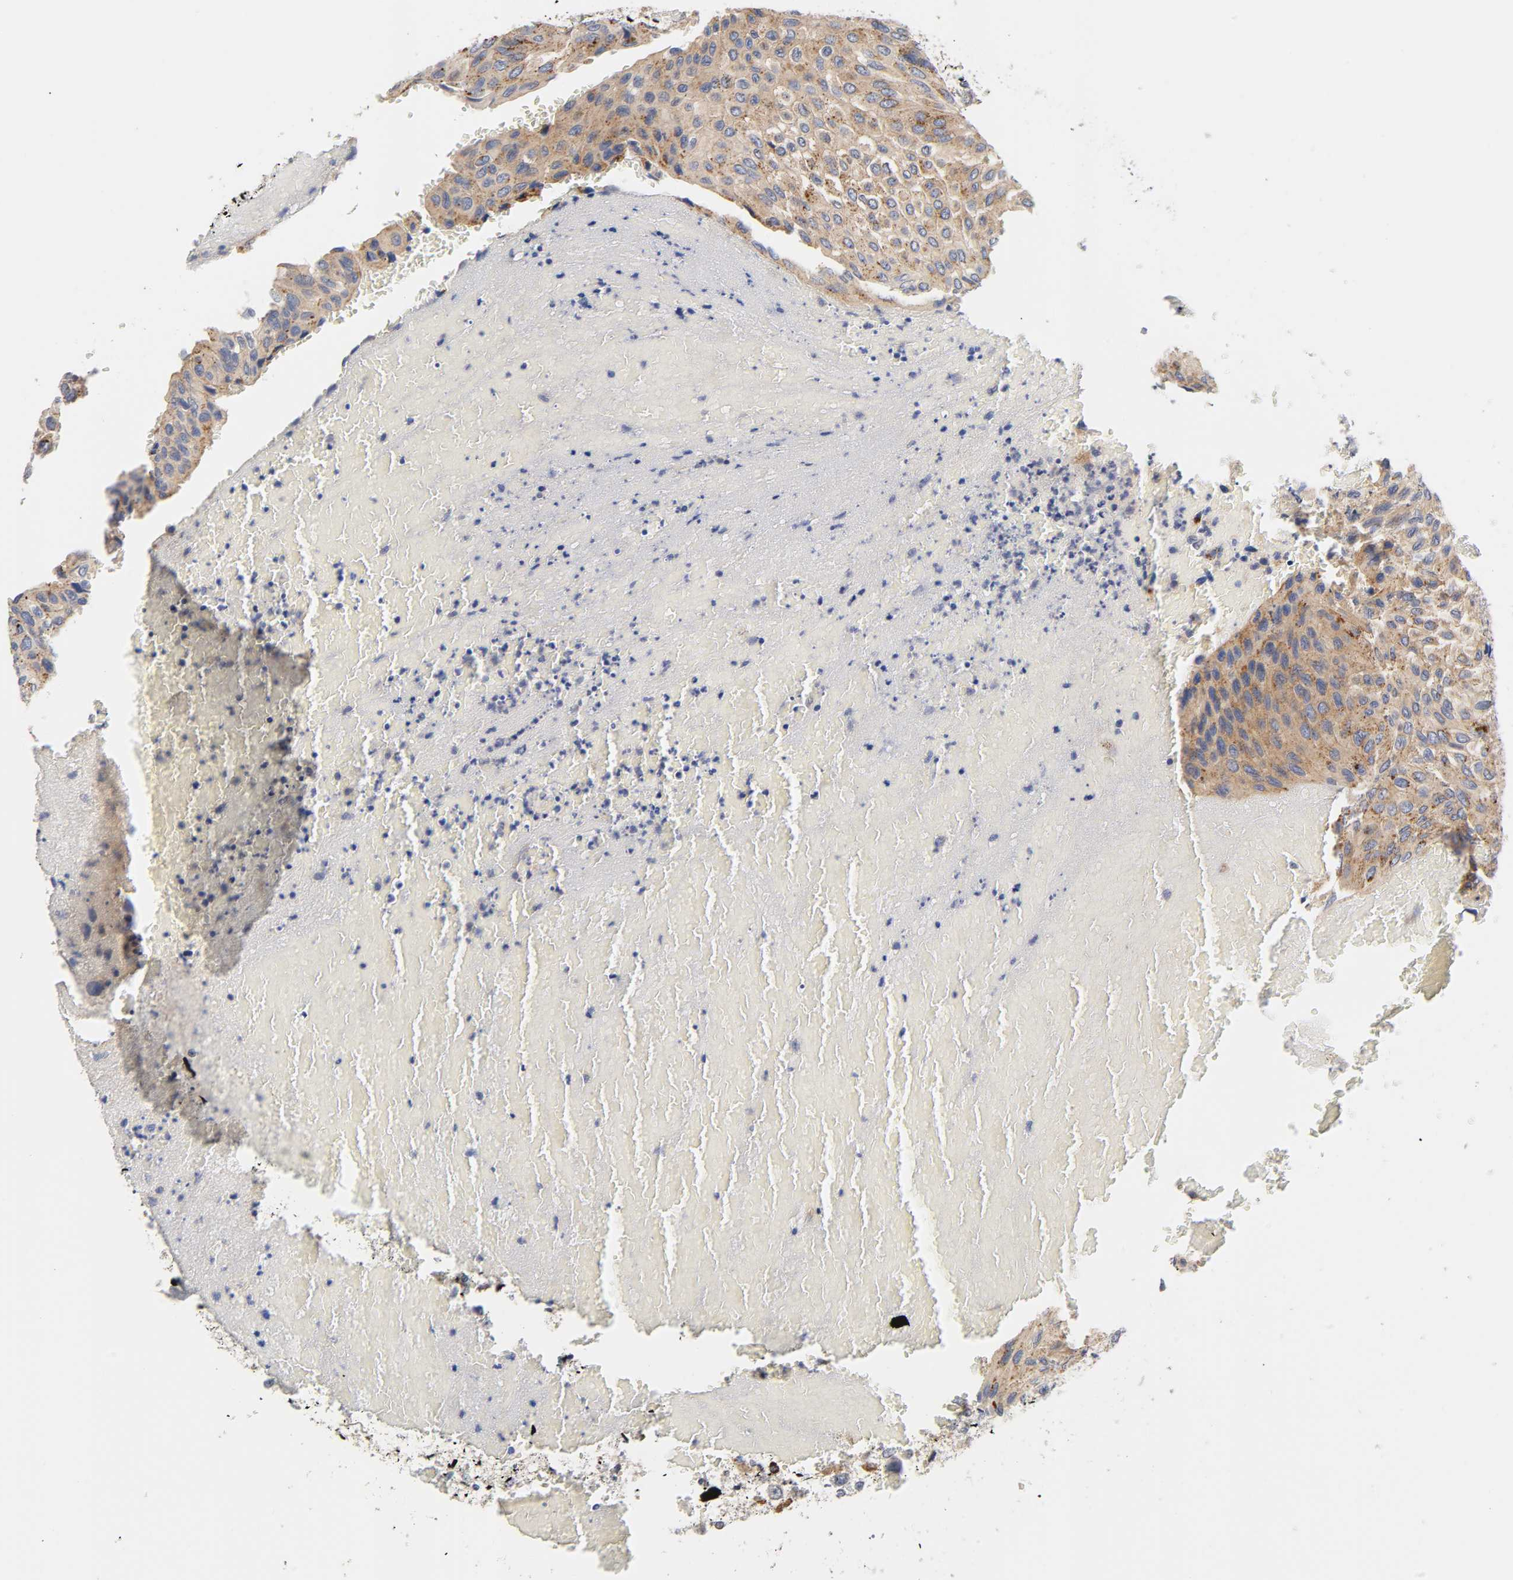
{"staining": {"intensity": "moderate", "quantity": ">75%", "location": "cytoplasmic/membranous"}, "tissue": "urothelial cancer", "cell_type": "Tumor cells", "image_type": "cancer", "snomed": [{"axis": "morphology", "description": "Urothelial carcinoma, High grade"}, {"axis": "topography", "description": "Urinary bladder"}], "caption": "High-magnification brightfield microscopy of urothelial cancer stained with DAB (3,3'-diaminobenzidine) (brown) and counterstained with hematoxylin (blue). tumor cells exhibit moderate cytoplasmic/membranous expression is identified in approximately>75% of cells. (DAB = brown stain, brightfield microscopy at high magnification).", "gene": "C17orf75", "patient": {"sex": "male", "age": 66}}